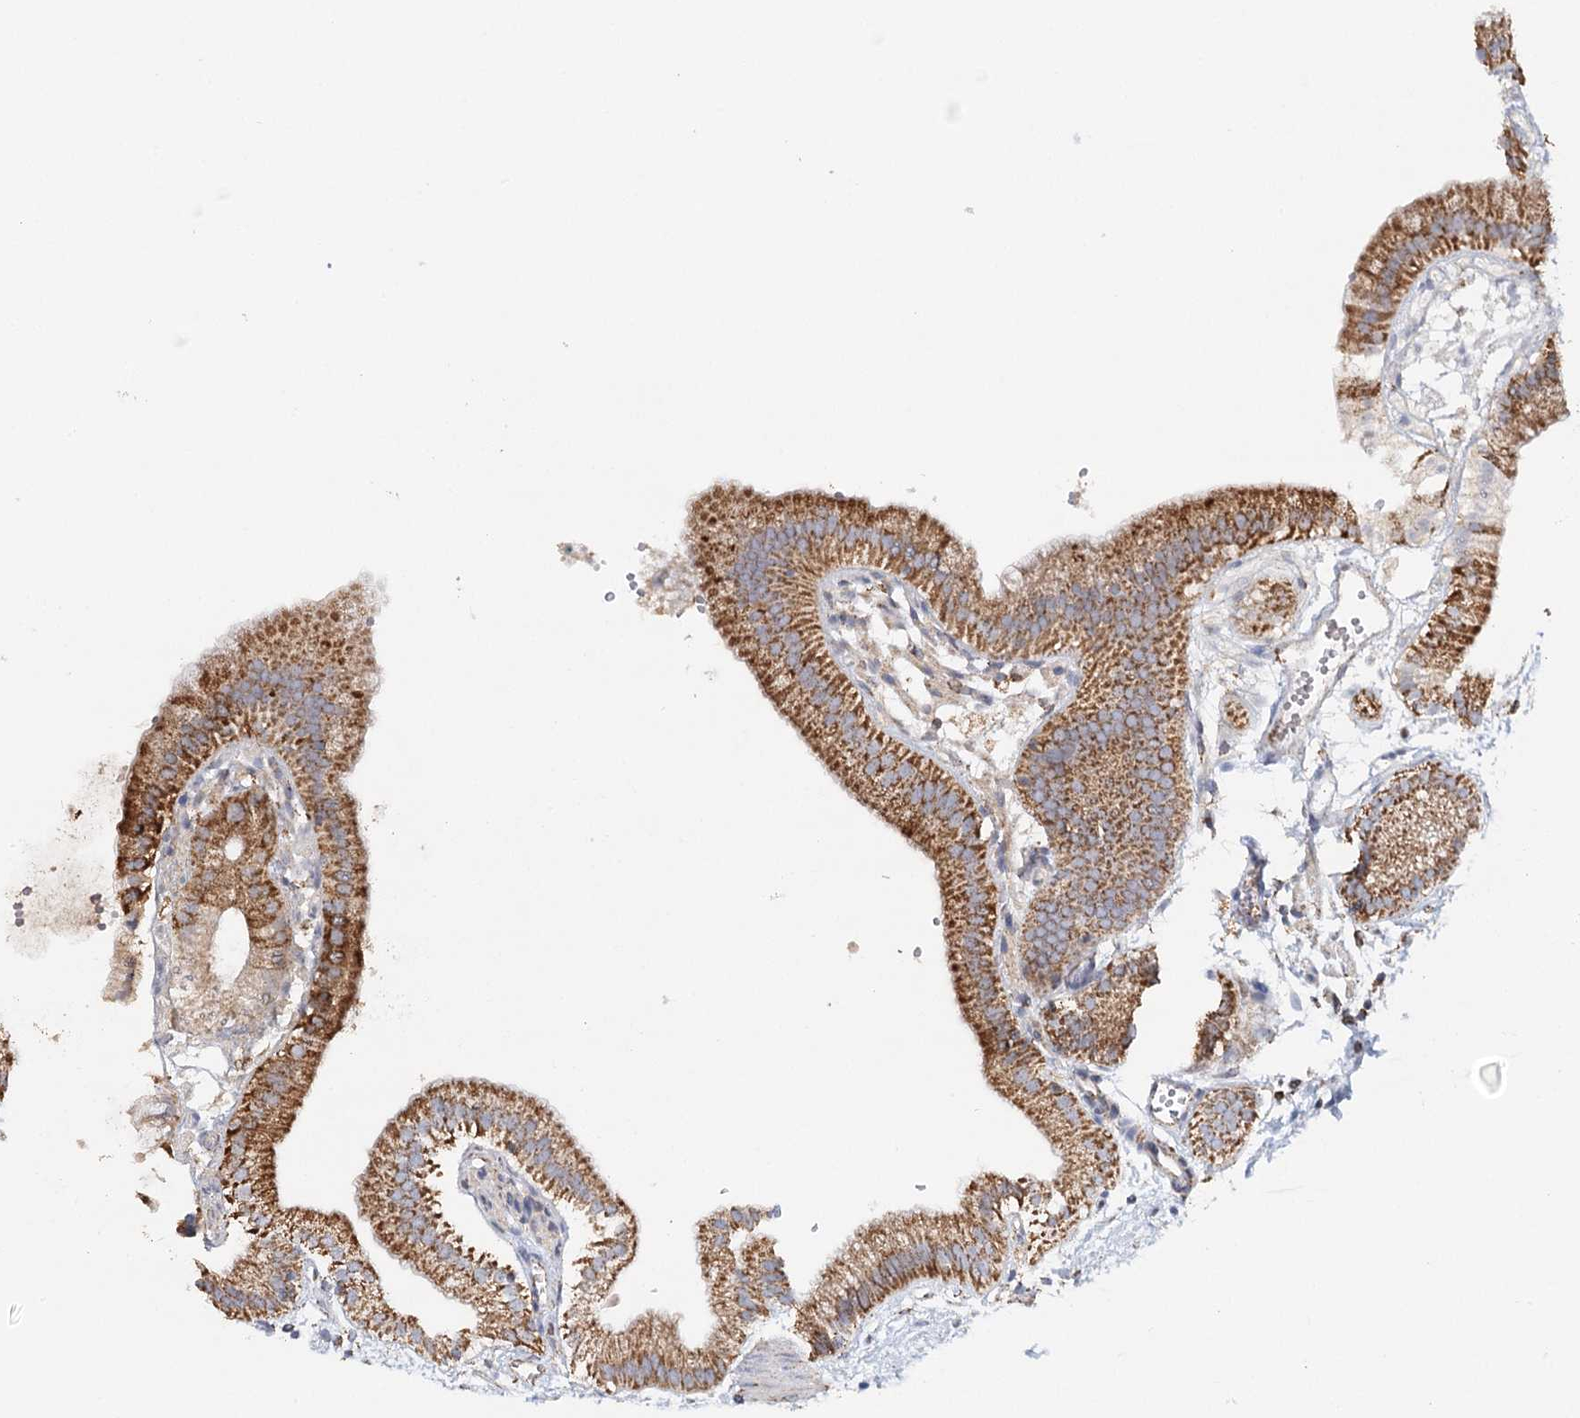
{"staining": {"intensity": "moderate", "quantity": ">75%", "location": "cytoplasmic/membranous"}, "tissue": "gallbladder", "cell_type": "Glandular cells", "image_type": "normal", "snomed": [{"axis": "morphology", "description": "Normal tissue, NOS"}, {"axis": "topography", "description": "Gallbladder"}], "caption": "IHC staining of benign gallbladder, which reveals medium levels of moderate cytoplasmic/membranous staining in about >75% of glandular cells indicating moderate cytoplasmic/membranous protein positivity. The staining was performed using DAB (brown) for protein detection and nuclei were counterstained in hematoxylin (blue).", "gene": "MMP25", "patient": {"sex": "male", "age": 55}}